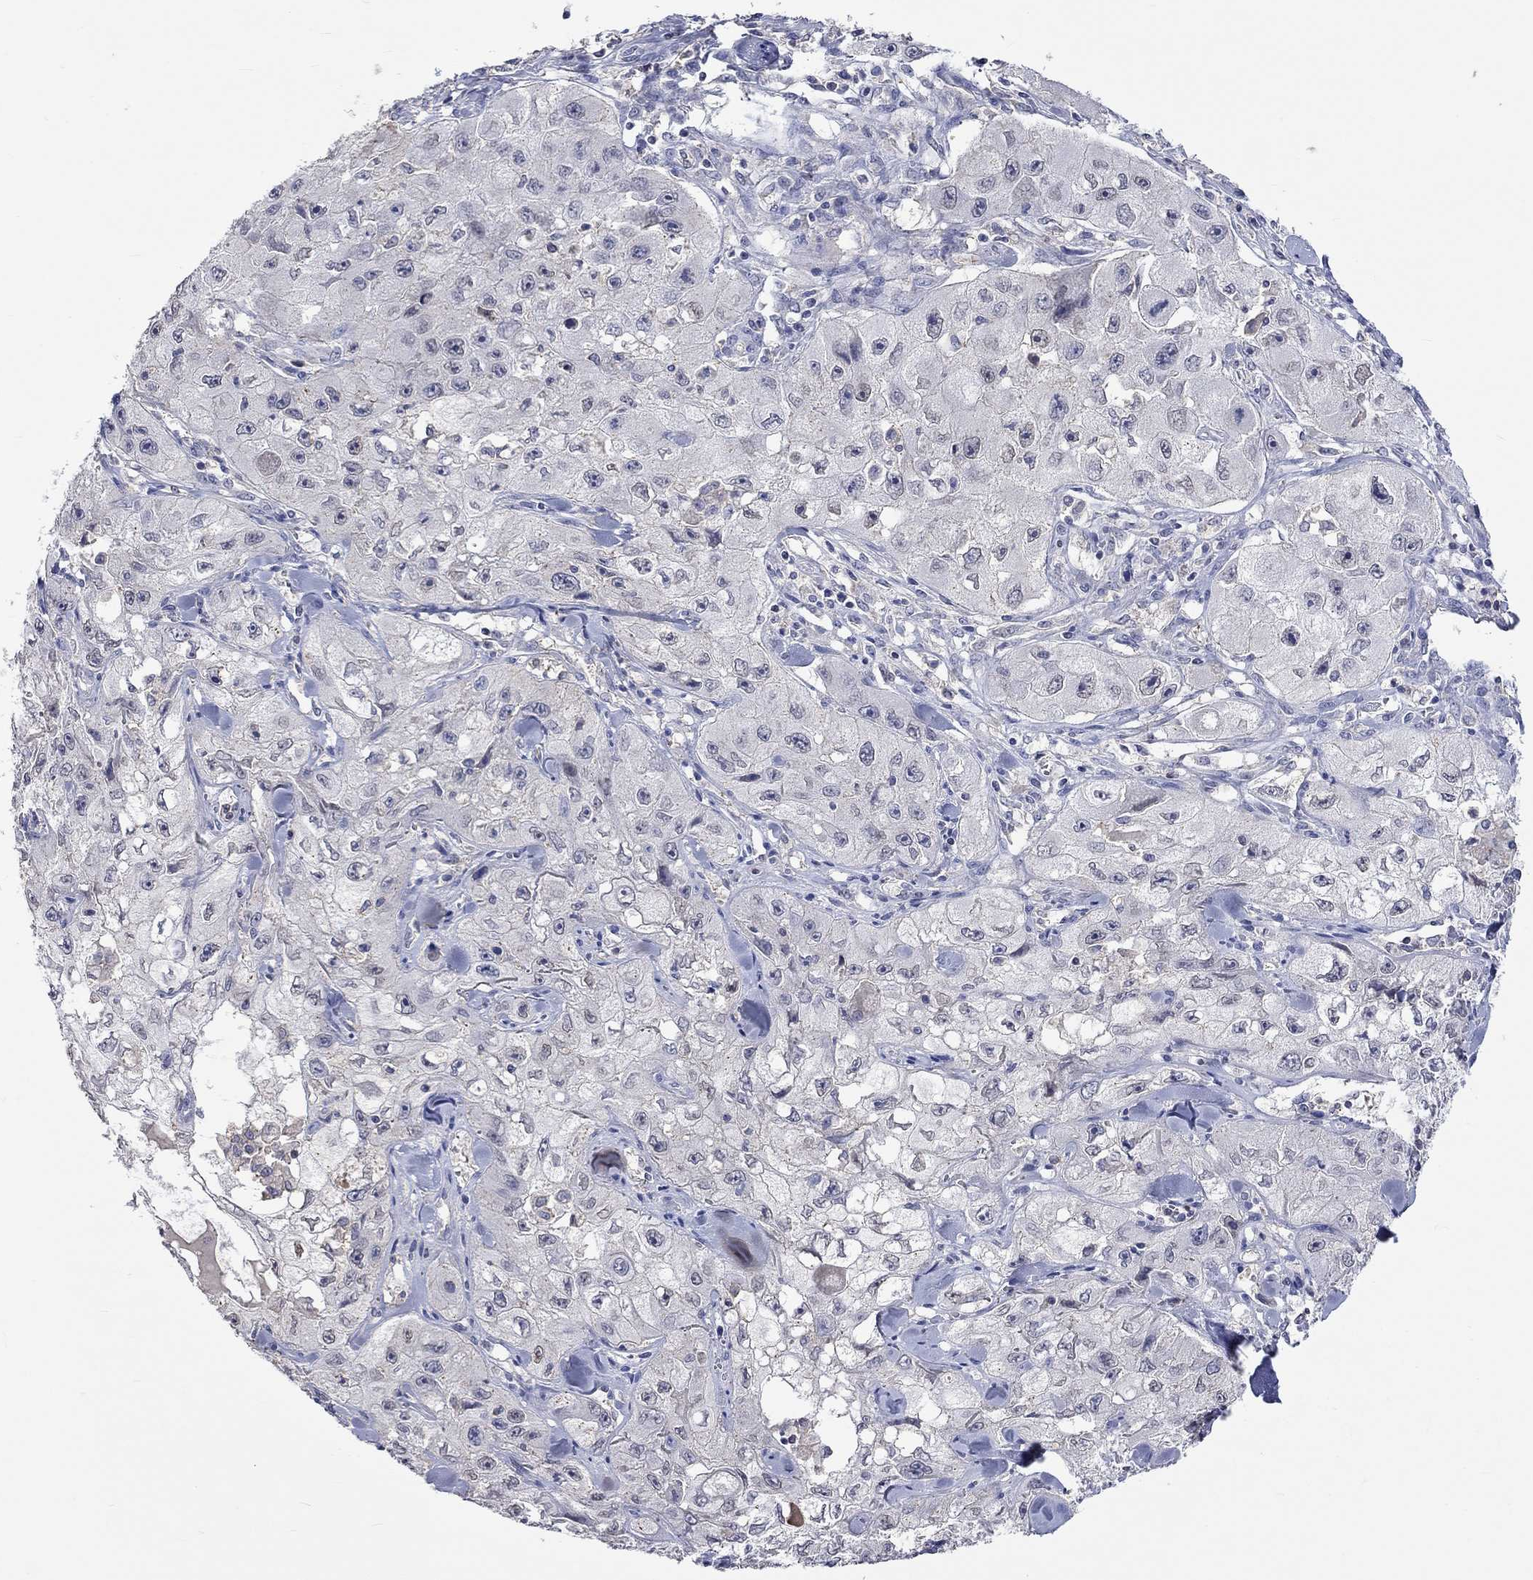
{"staining": {"intensity": "negative", "quantity": "none", "location": "none"}, "tissue": "skin cancer", "cell_type": "Tumor cells", "image_type": "cancer", "snomed": [{"axis": "morphology", "description": "Squamous cell carcinoma, NOS"}, {"axis": "topography", "description": "Skin"}, {"axis": "topography", "description": "Subcutis"}], "caption": "IHC image of skin cancer stained for a protein (brown), which exhibits no expression in tumor cells.", "gene": "LRFN4", "patient": {"sex": "male", "age": 73}}